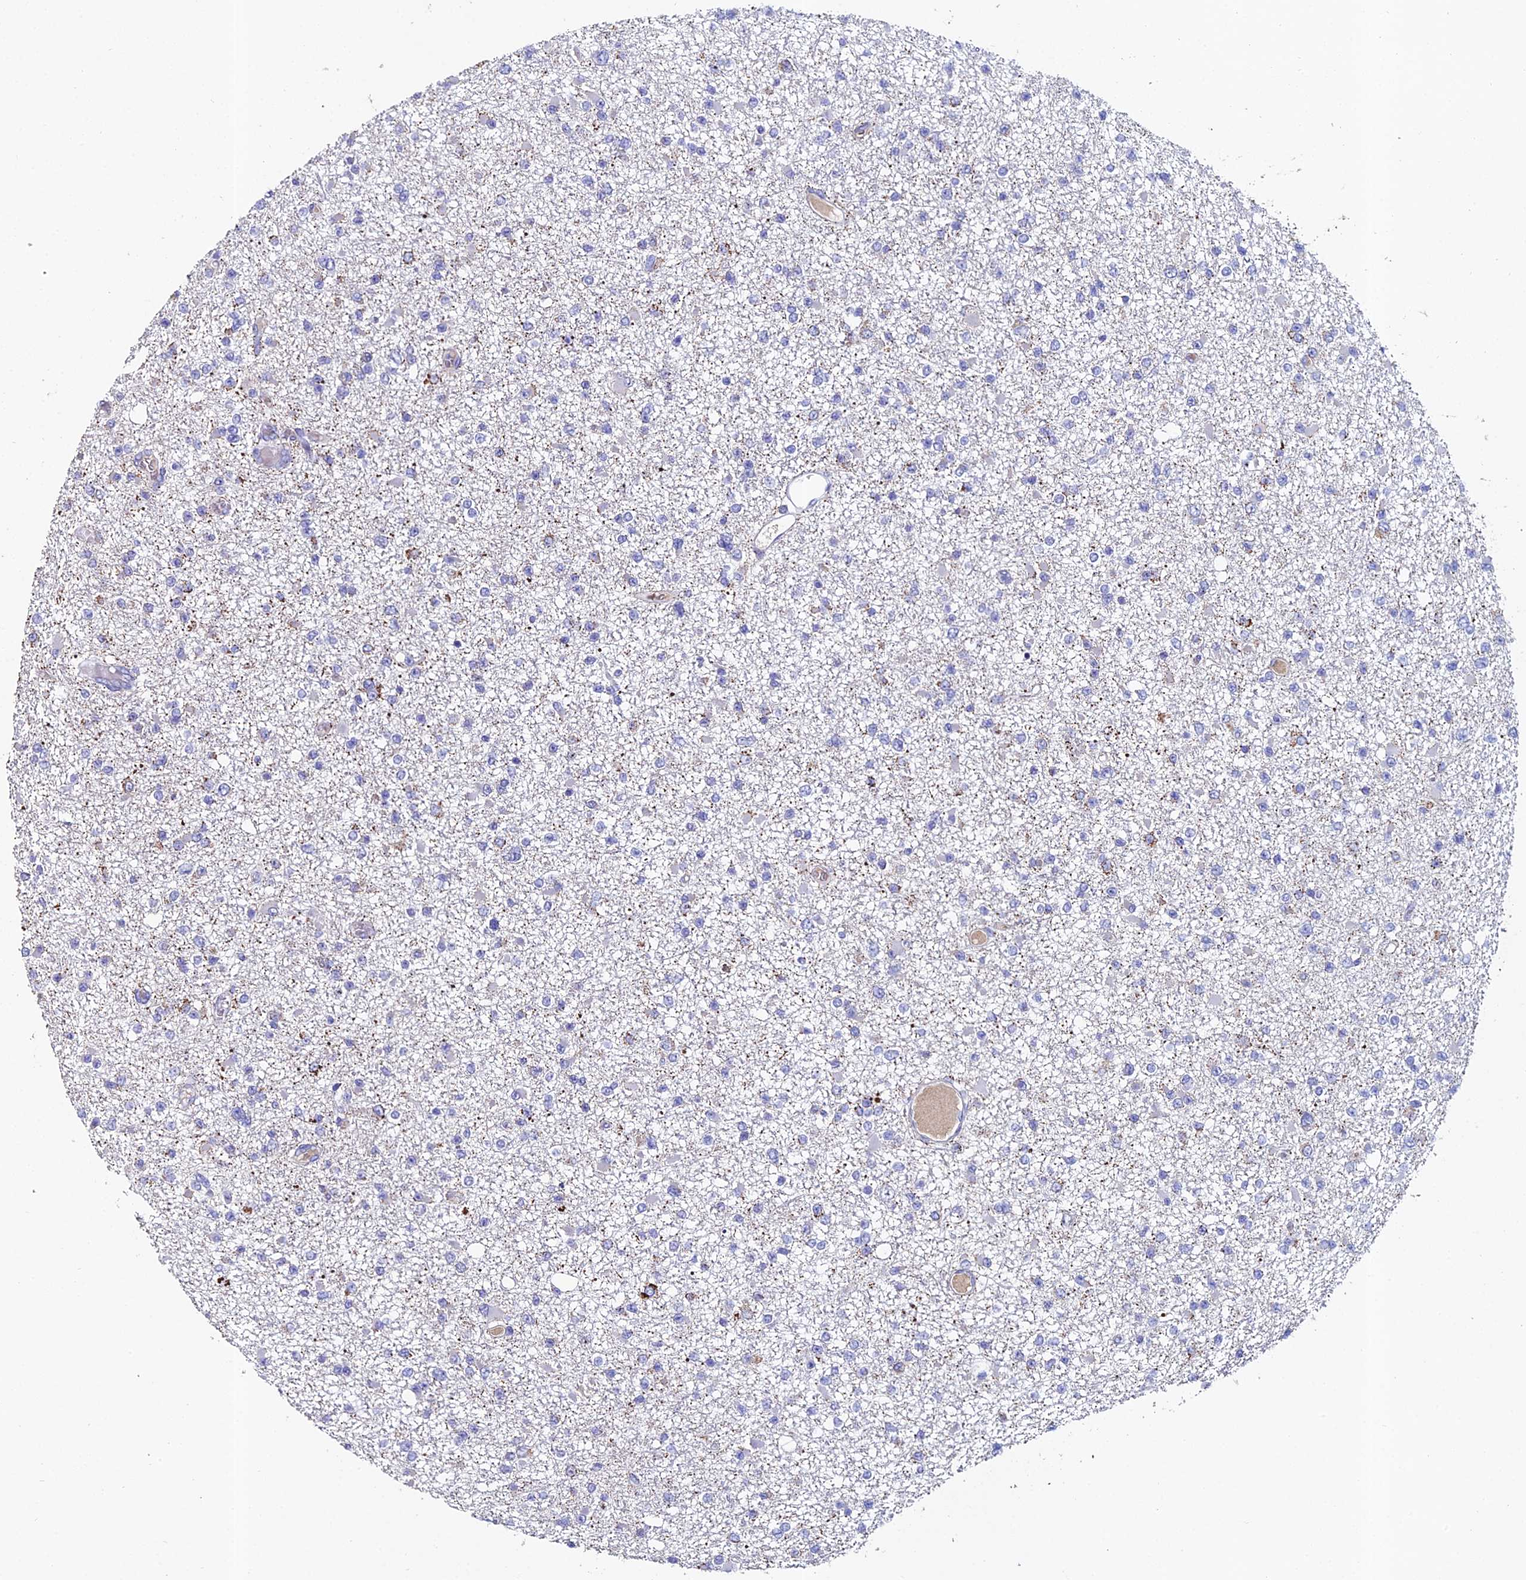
{"staining": {"intensity": "negative", "quantity": "none", "location": "none"}, "tissue": "glioma", "cell_type": "Tumor cells", "image_type": "cancer", "snomed": [{"axis": "morphology", "description": "Glioma, malignant, Low grade"}, {"axis": "topography", "description": "Brain"}], "caption": "The micrograph displays no staining of tumor cells in glioma.", "gene": "ESRRG", "patient": {"sex": "female", "age": 22}}